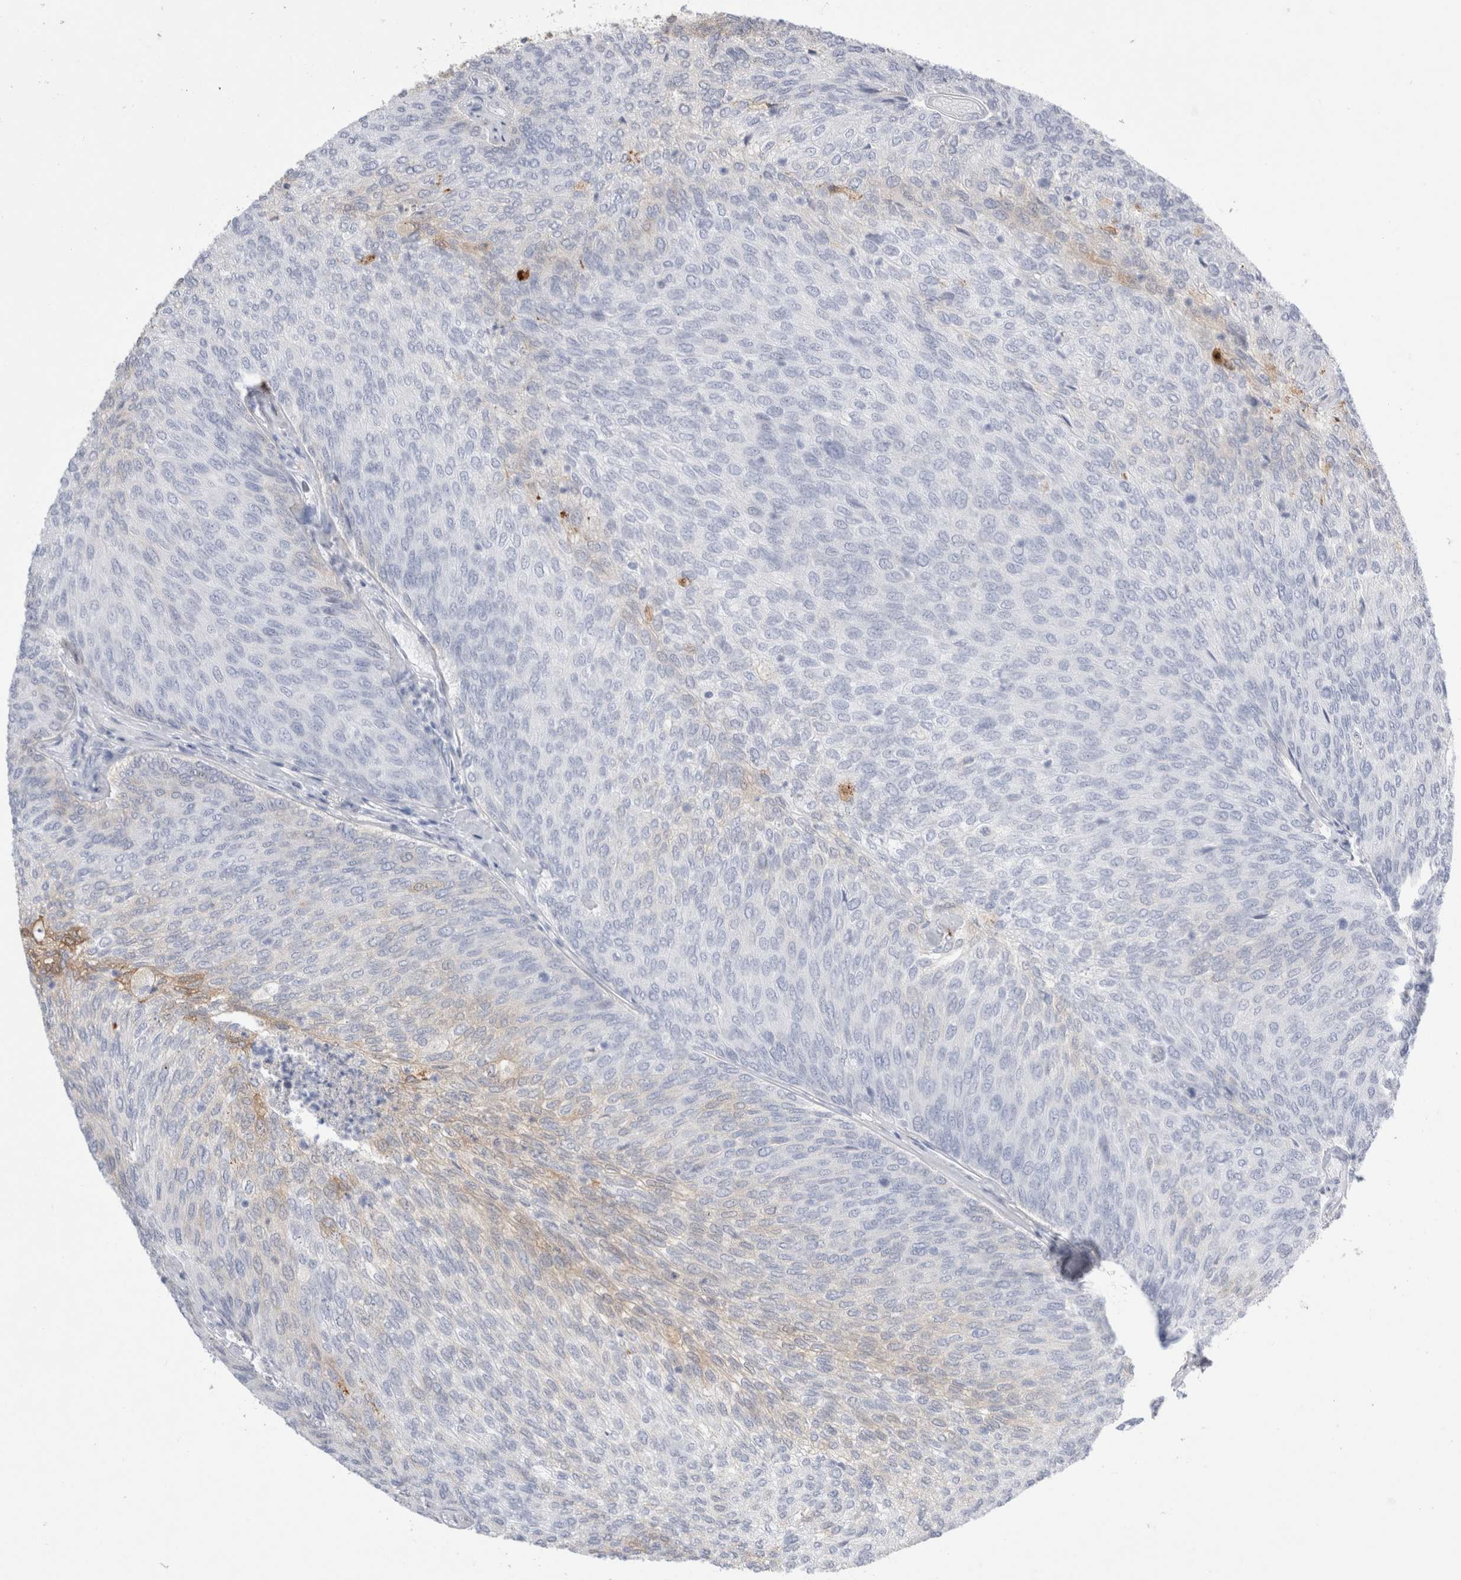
{"staining": {"intensity": "weak", "quantity": "<25%", "location": "cytoplasmic/membranous"}, "tissue": "urothelial cancer", "cell_type": "Tumor cells", "image_type": "cancer", "snomed": [{"axis": "morphology", "description": "Urothelial carcinoma, Low grade"}, {"axis": "topography", "description": "Urinary bladder"}], "caption": "IHC photomicrograph of neoplastic tissue: urothelial cancer stained with DAB displays no significant protein expression in tumor cells.", "gene": "NAPEPLD", "patient": {"sex": "female", "age": 79}}